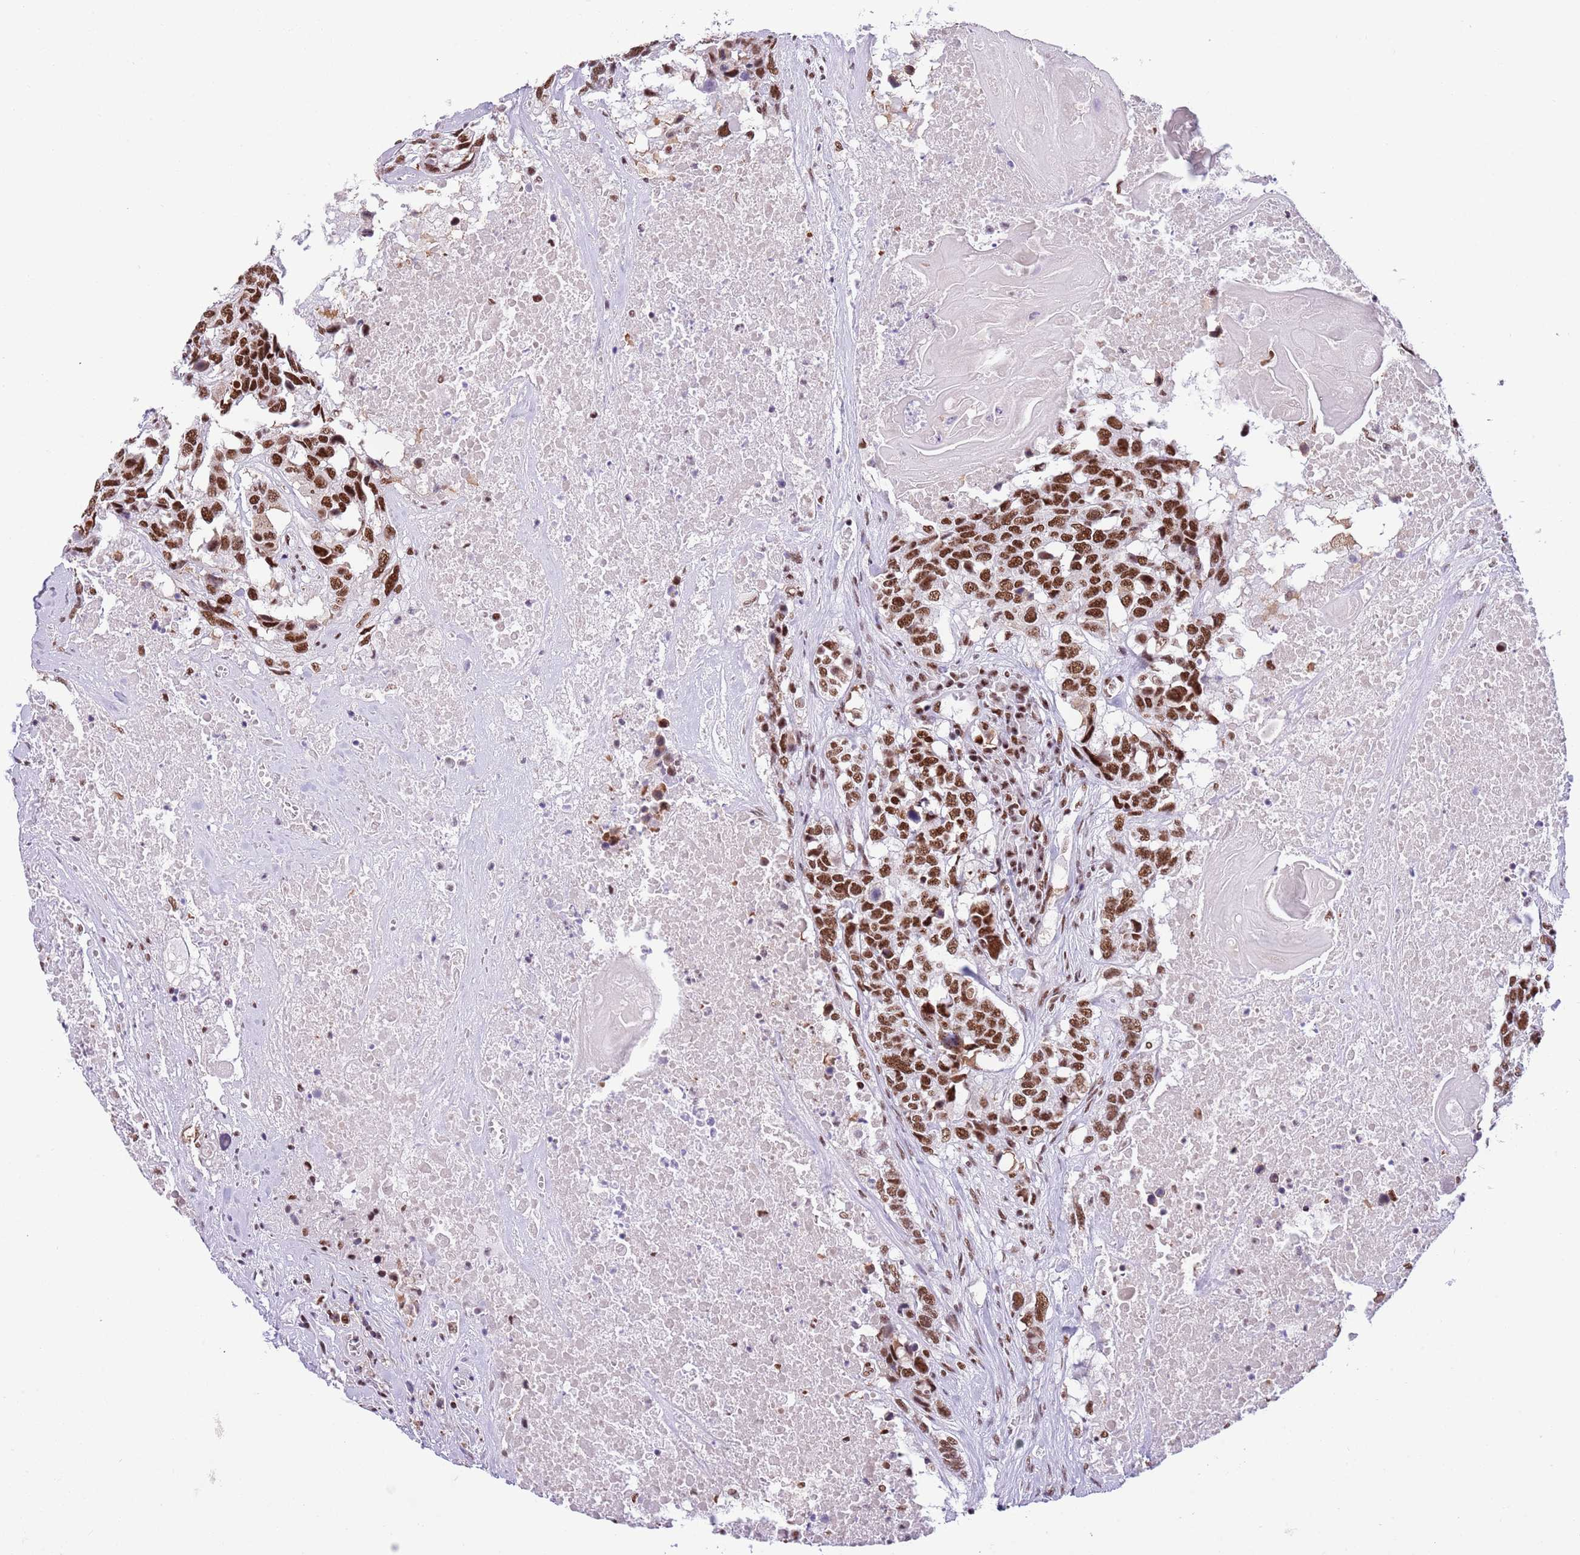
{"staining": {"intensity": "strong", "quantity": ">75%", "location": "nuclear"}, "tissue": "head and neck cancer", "cell_type": "Tumor cells", "image_type": "cancer", "snomed": [{"axis": "morphology", "description": "Squamous cell carcinoma, NOS"}, {"axis": "topography", "description": "Head-Neck"}], "caption": "Human head and neck squamous cell carcinoma stained with a protein marker exhibits strong staining in tumor cells.", "gene": "SF3A2", "patient": {"sex": "male", "age": 66}}